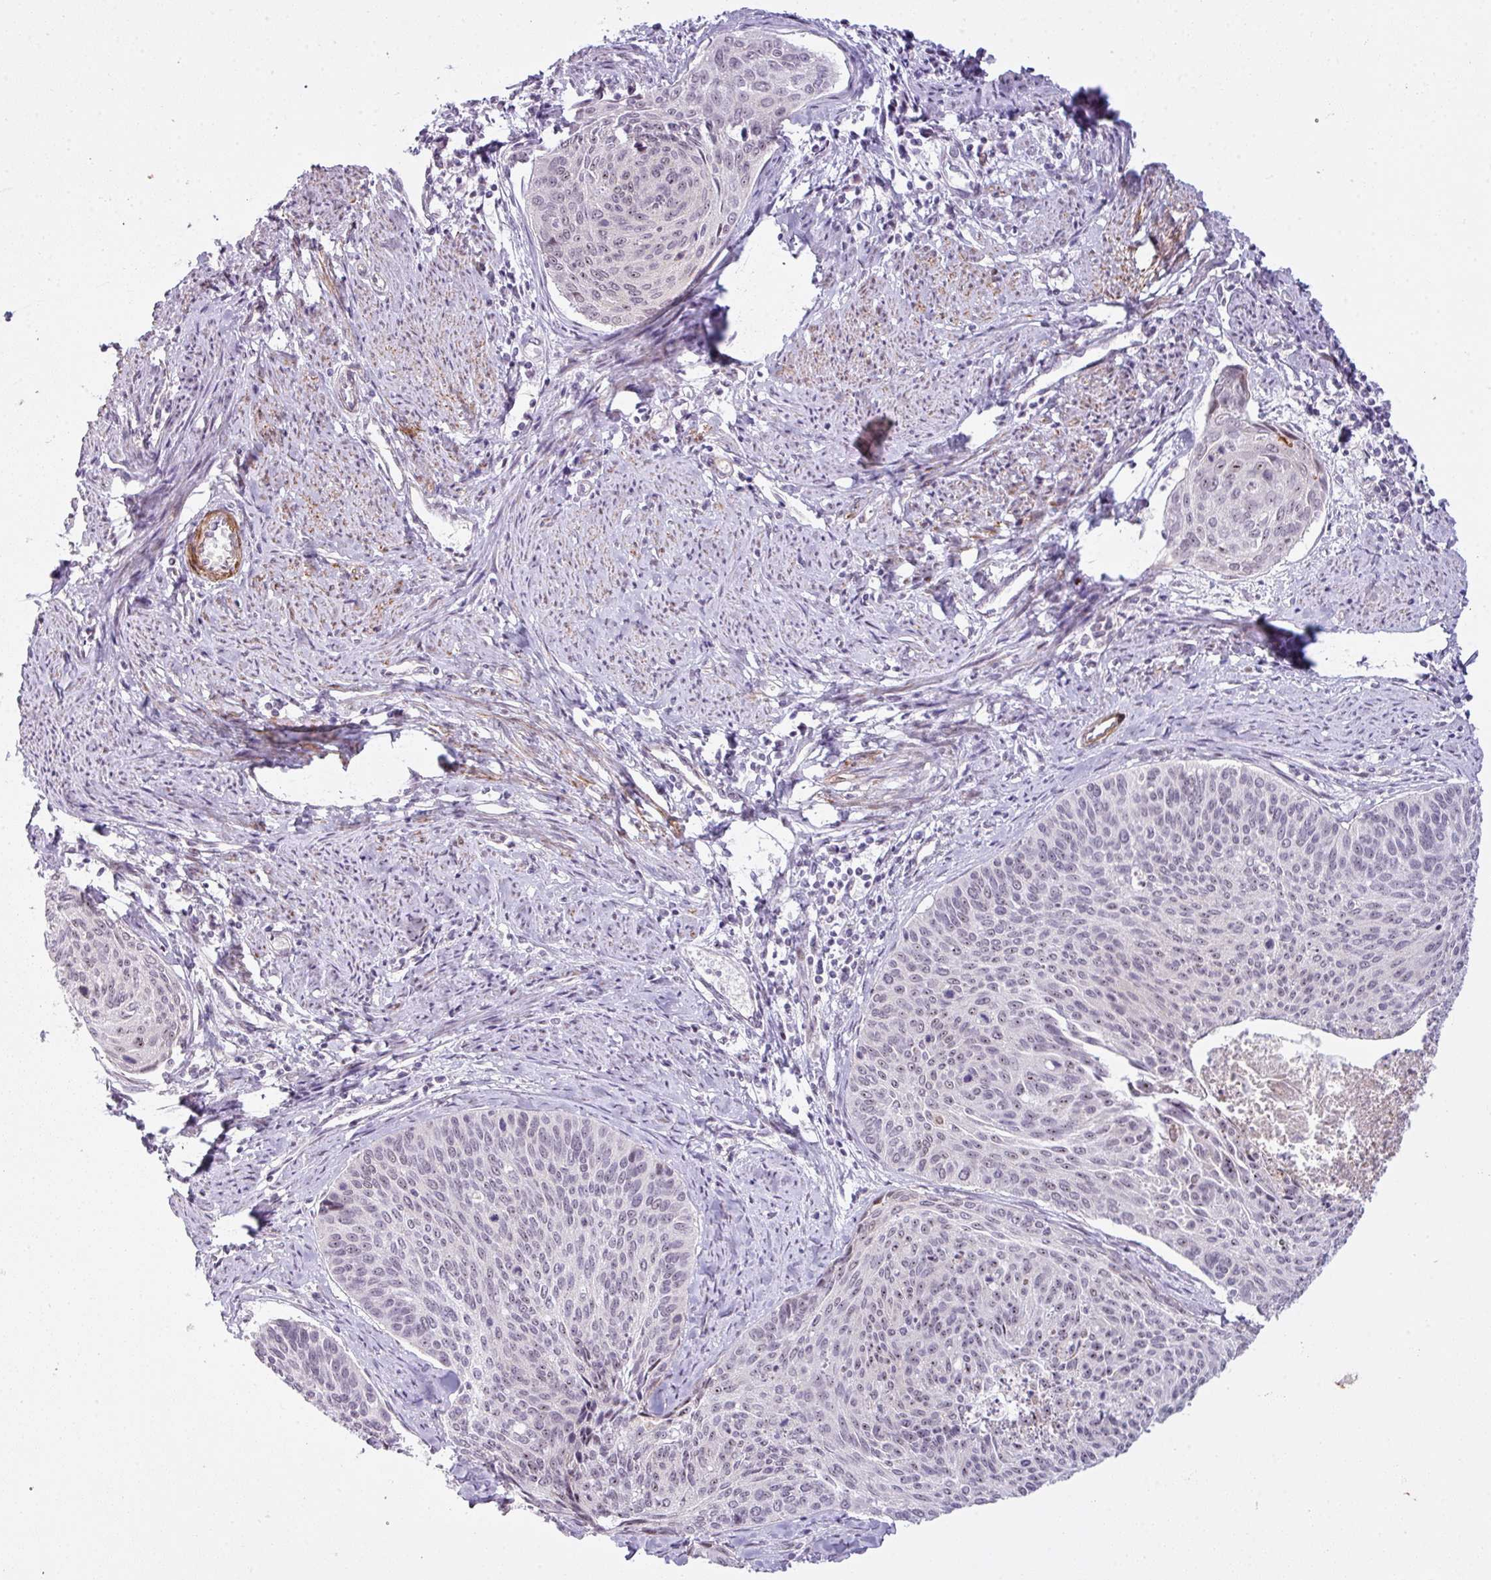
{"staining": {"intensity": "negative", "quantity": "none", "location": "none"}, "tissue": "cervical cancer", "cell_type": "Tumor cells", "image_type": "cancer", "snomed": [{"axis": "morphology", "description": "Squamous cell carcinoma, NOS"}, {"axis": "topography", "description": "Cervix"}], "caption": "An immunohistochemistry (IHC) photomicrograph of cervical cancer is shown. There is no staining in tumor cells of cervical cancer.", "gene": "ZNF688", "patient": {"sex": "female", "age": 55}}